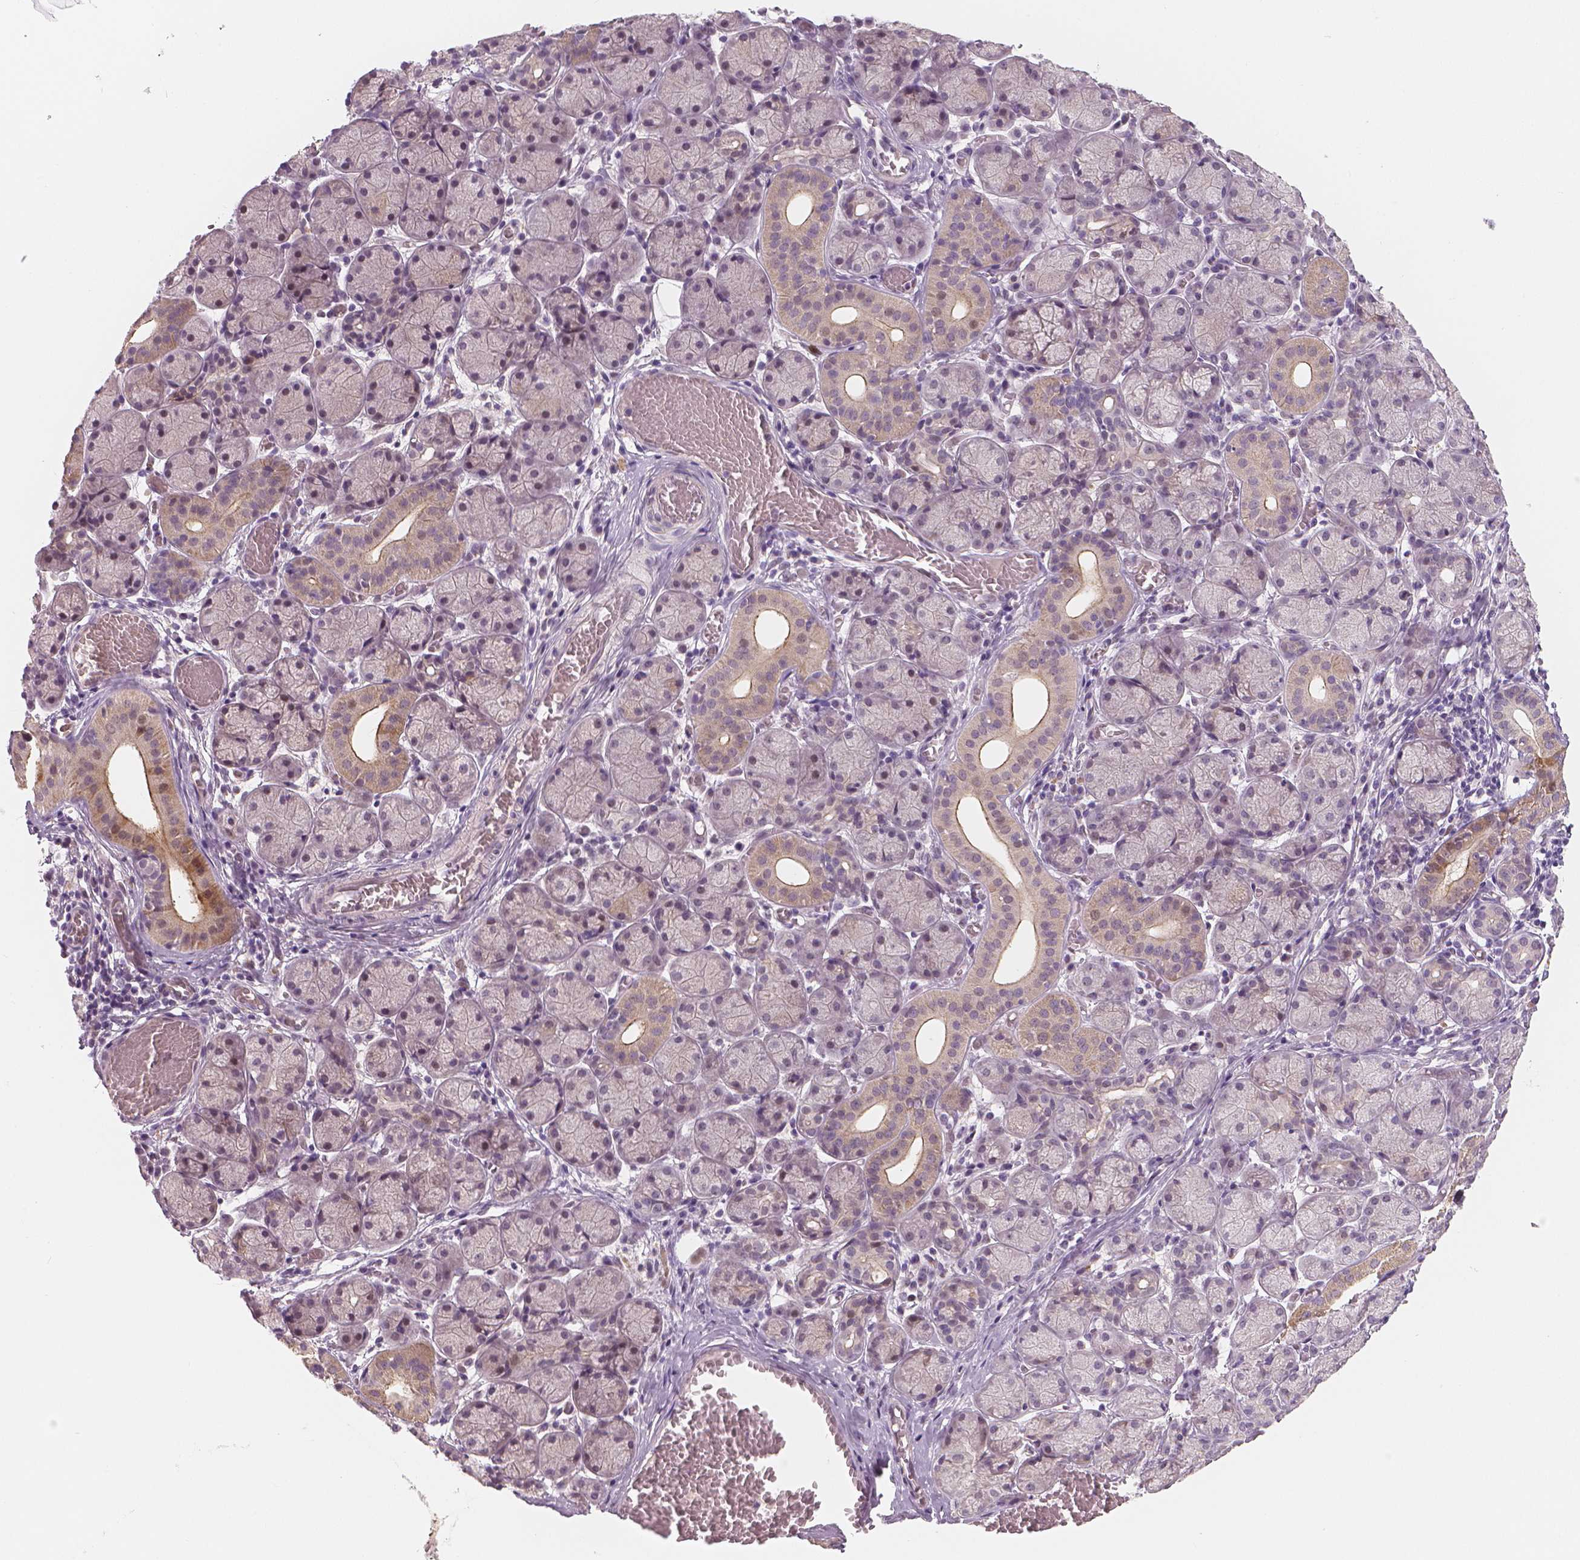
{"staining": {"intensity": "moderate", "quantity": "<25%", "location": "cytoplasmic/membranous,nuclear"}, "tissue": "salivary gland", "cell_type": "Glandular cells", "image_type": "normal", "snomed": [{"axis": "morphology", "description": "Normal tissue, NOS"}, {"axis": "topography", "description": "Salivary gland"}, {"axis": "topography", "description": "Peripheral nerve tissue"}], "caption": "Immunohistochemistry (IHC) histopathology image of unremarkable salivary gland stained for a protein (brown), which exhibits low levels of moderate cytoplasmic/membranous,nuclear expression in about <25% of glandular cells.", "gene": "RNASE7", "patient": {"sex": "female", "age": 24}}